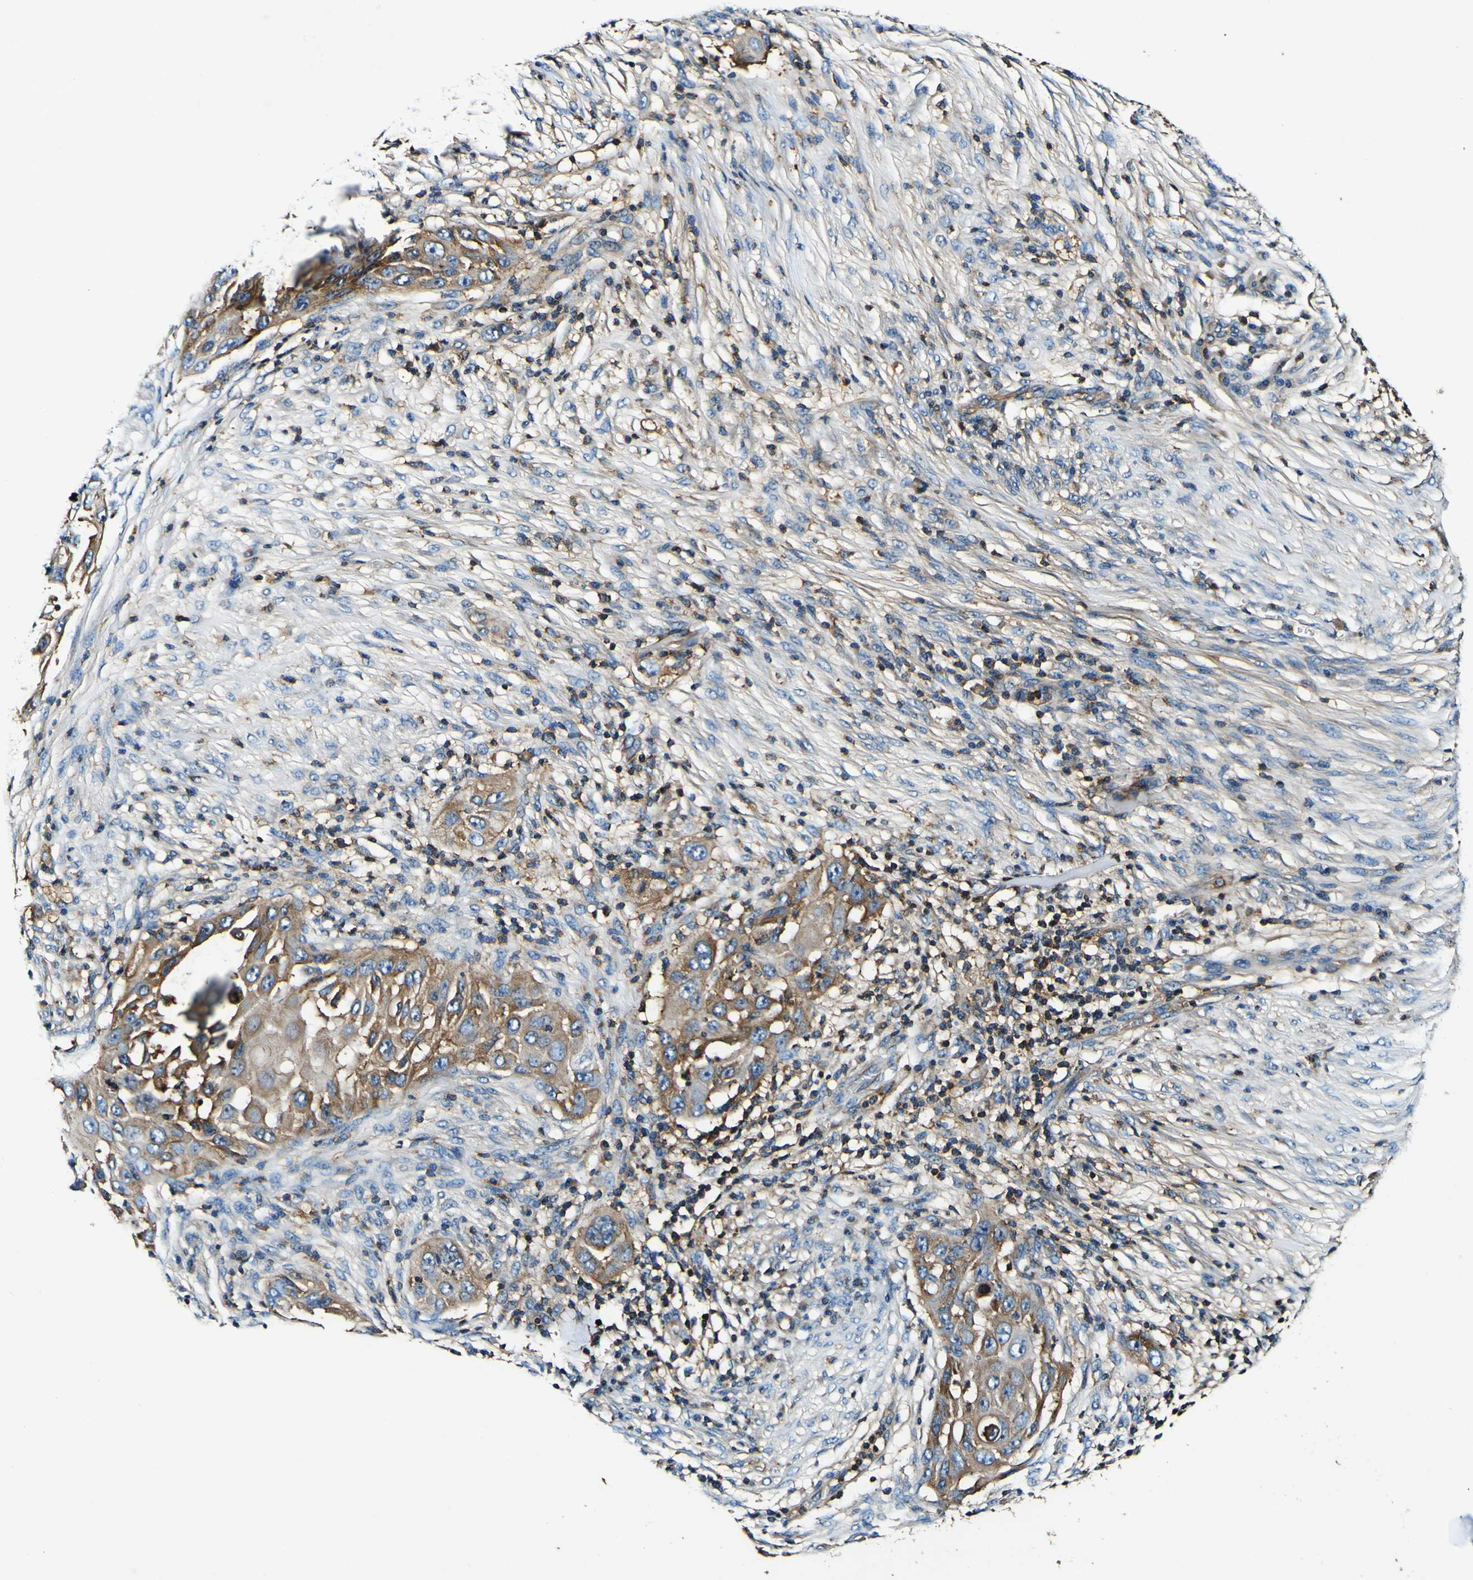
{"staining": {"intensity": "weak", "quantity": ">75%", "location": "cytoplasmic/membranous"}, "tissue": "skin cancer", "cell_type": "Tumor cells", "image_type": "cancer", "snomed": [{"axis": "morphology", "description": "Squamous cell carcinoma, NOS"}, {"axis": "topography", "description": "Skin"}], "caption": "The immunohistochemical stain highlights weak cytoplasmic/membranous expression in tumor cells of skin squamous cell carcinoma tissue.", "gene": "RHOT2", "patient": {"sex": "female", "age": 44}}